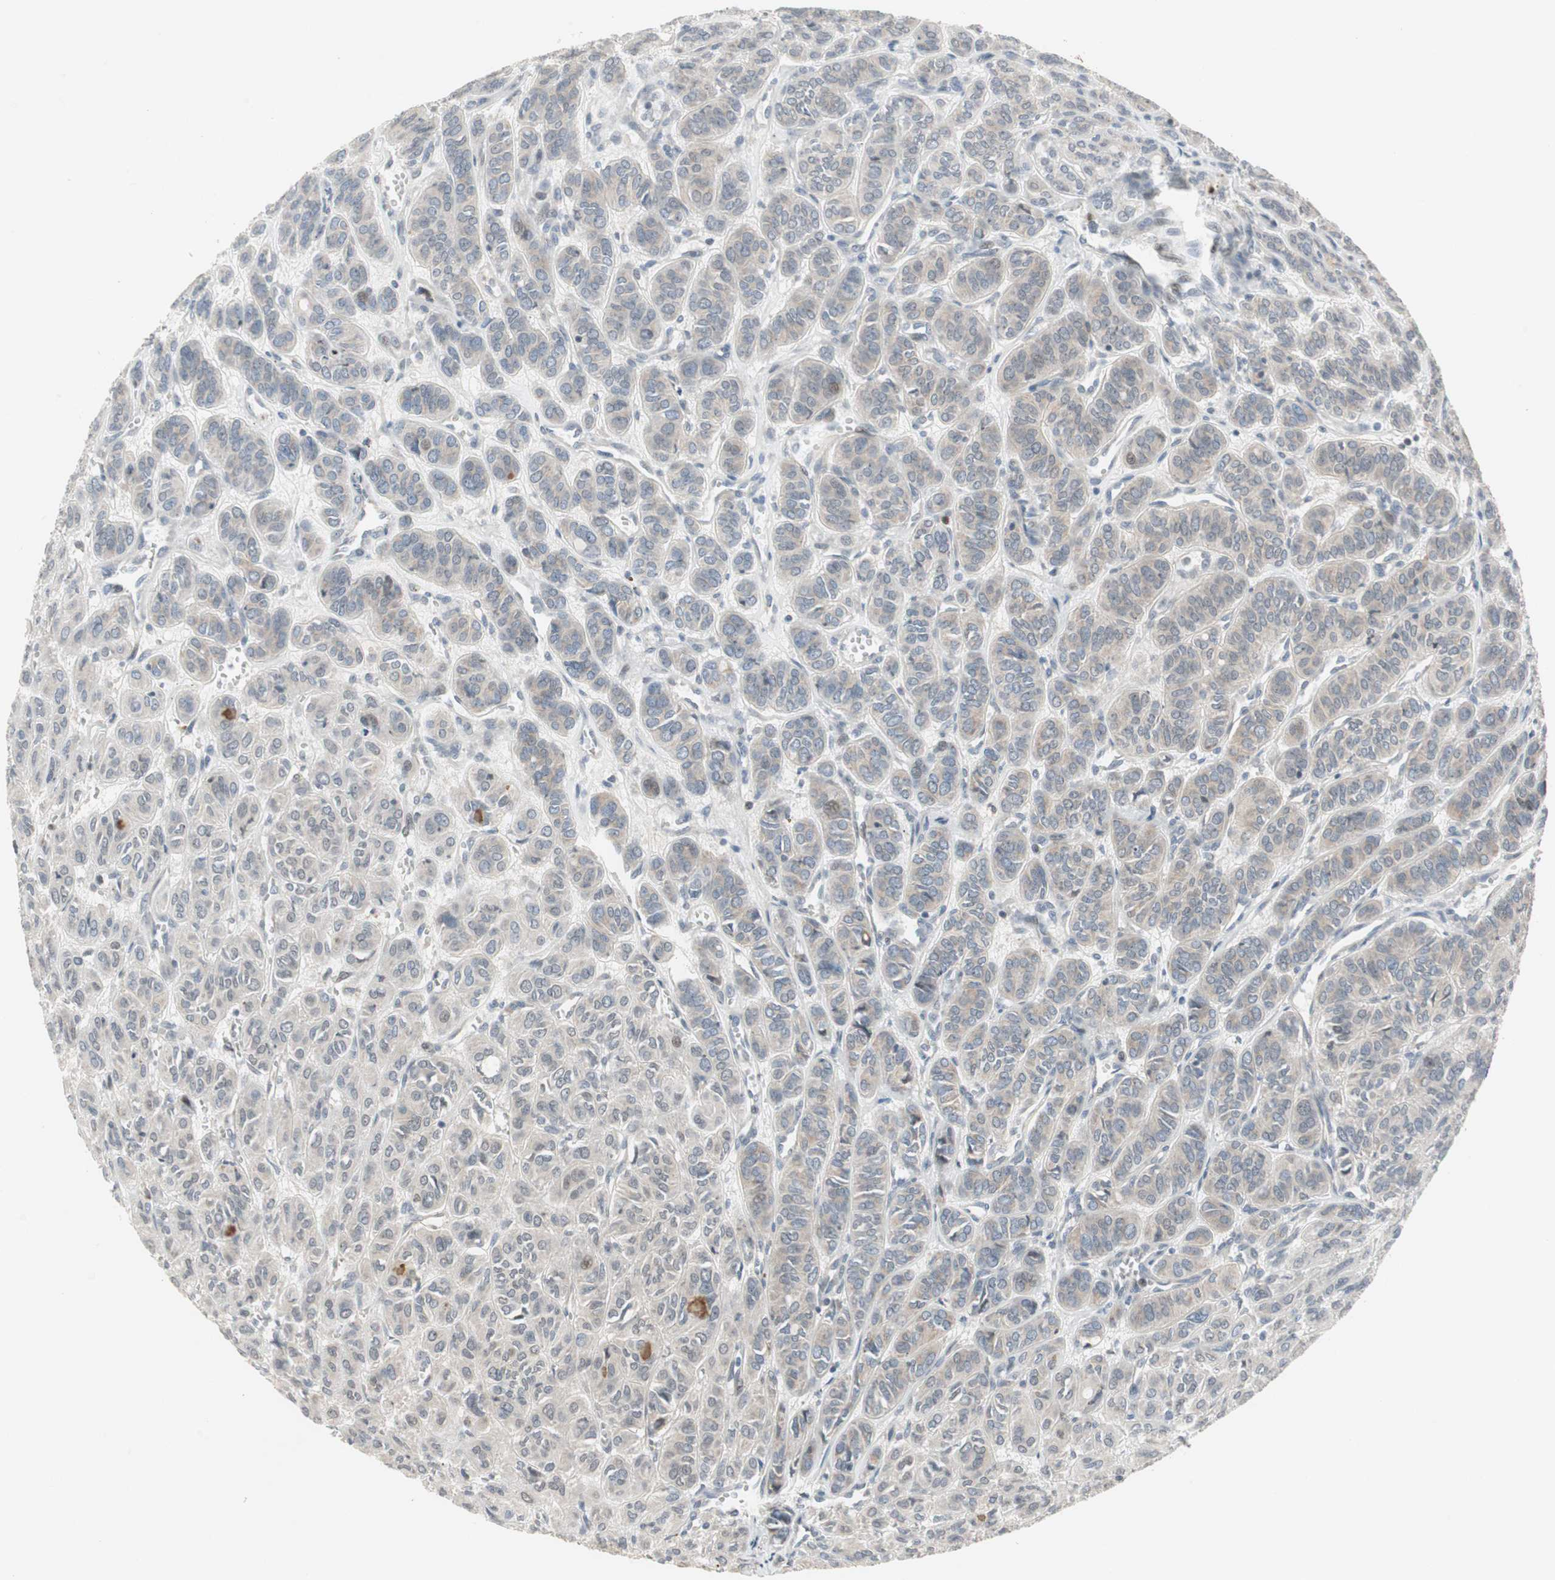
{"staining": {"intensity": "weak", "quantity": "25%-75%", "location": "cytoplasmic/membranous"}, "tissue": "thyroid cancer", "cell_type": "Tumor cells", "image_type": "cancer", "snomed": [{"axis": "morphology", "description": "Follicular adenoma carcinoma, NOS"}, {"axis": "topography", "description": "Thyroid gland"}], "caption": "This is a photomicrograph of IHC staining of thyroid cancer, which shows weak positivity in the cytoplasmic/membranous of tumor cells.", "gene": "SNX4", "patient": {"sex": "female", "age": 71}}